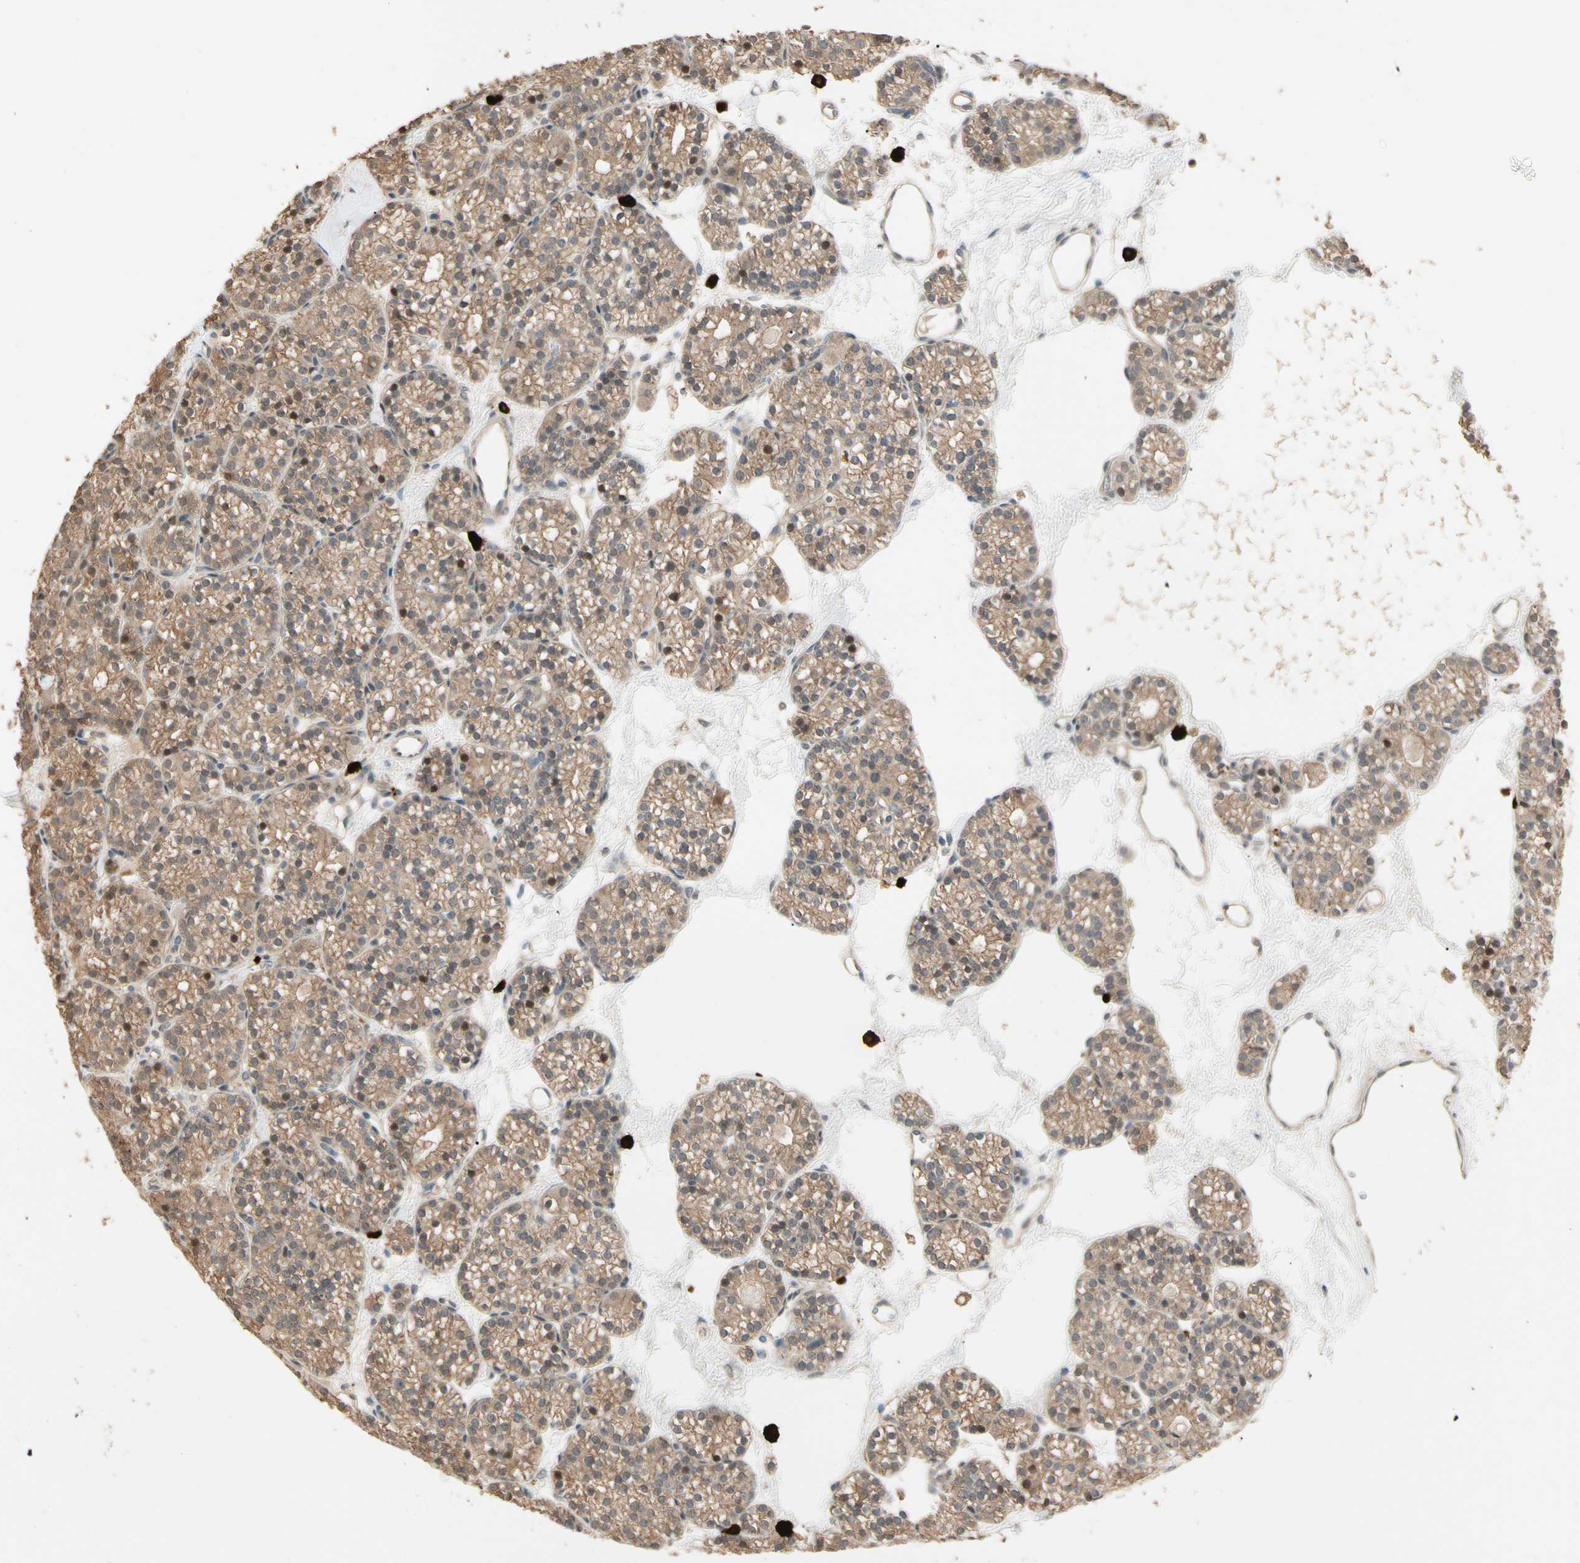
{"staining": {"intensity": "weak", "quantity": ">75%", "location": "cytoplasmic/membranous"}, "tissue": "parathyroid gland", "cell_type": "Glandular cells", "image_type": "normal", "snomed": [{"axis": "morphology", "description": "Normal tissue, NOS"}, {"axis": "topography", "description": "Parathyroid gland"}], "caption": "Weak cytoplasmic/membranous protein staining is seen in about >75% of glandular cells in parathyroid gland. The protein of interest is shown in brown color, while the nuclei are stained blue.", "gene": "ATG4C", "patient": {"sex": "female", "age": 64}}